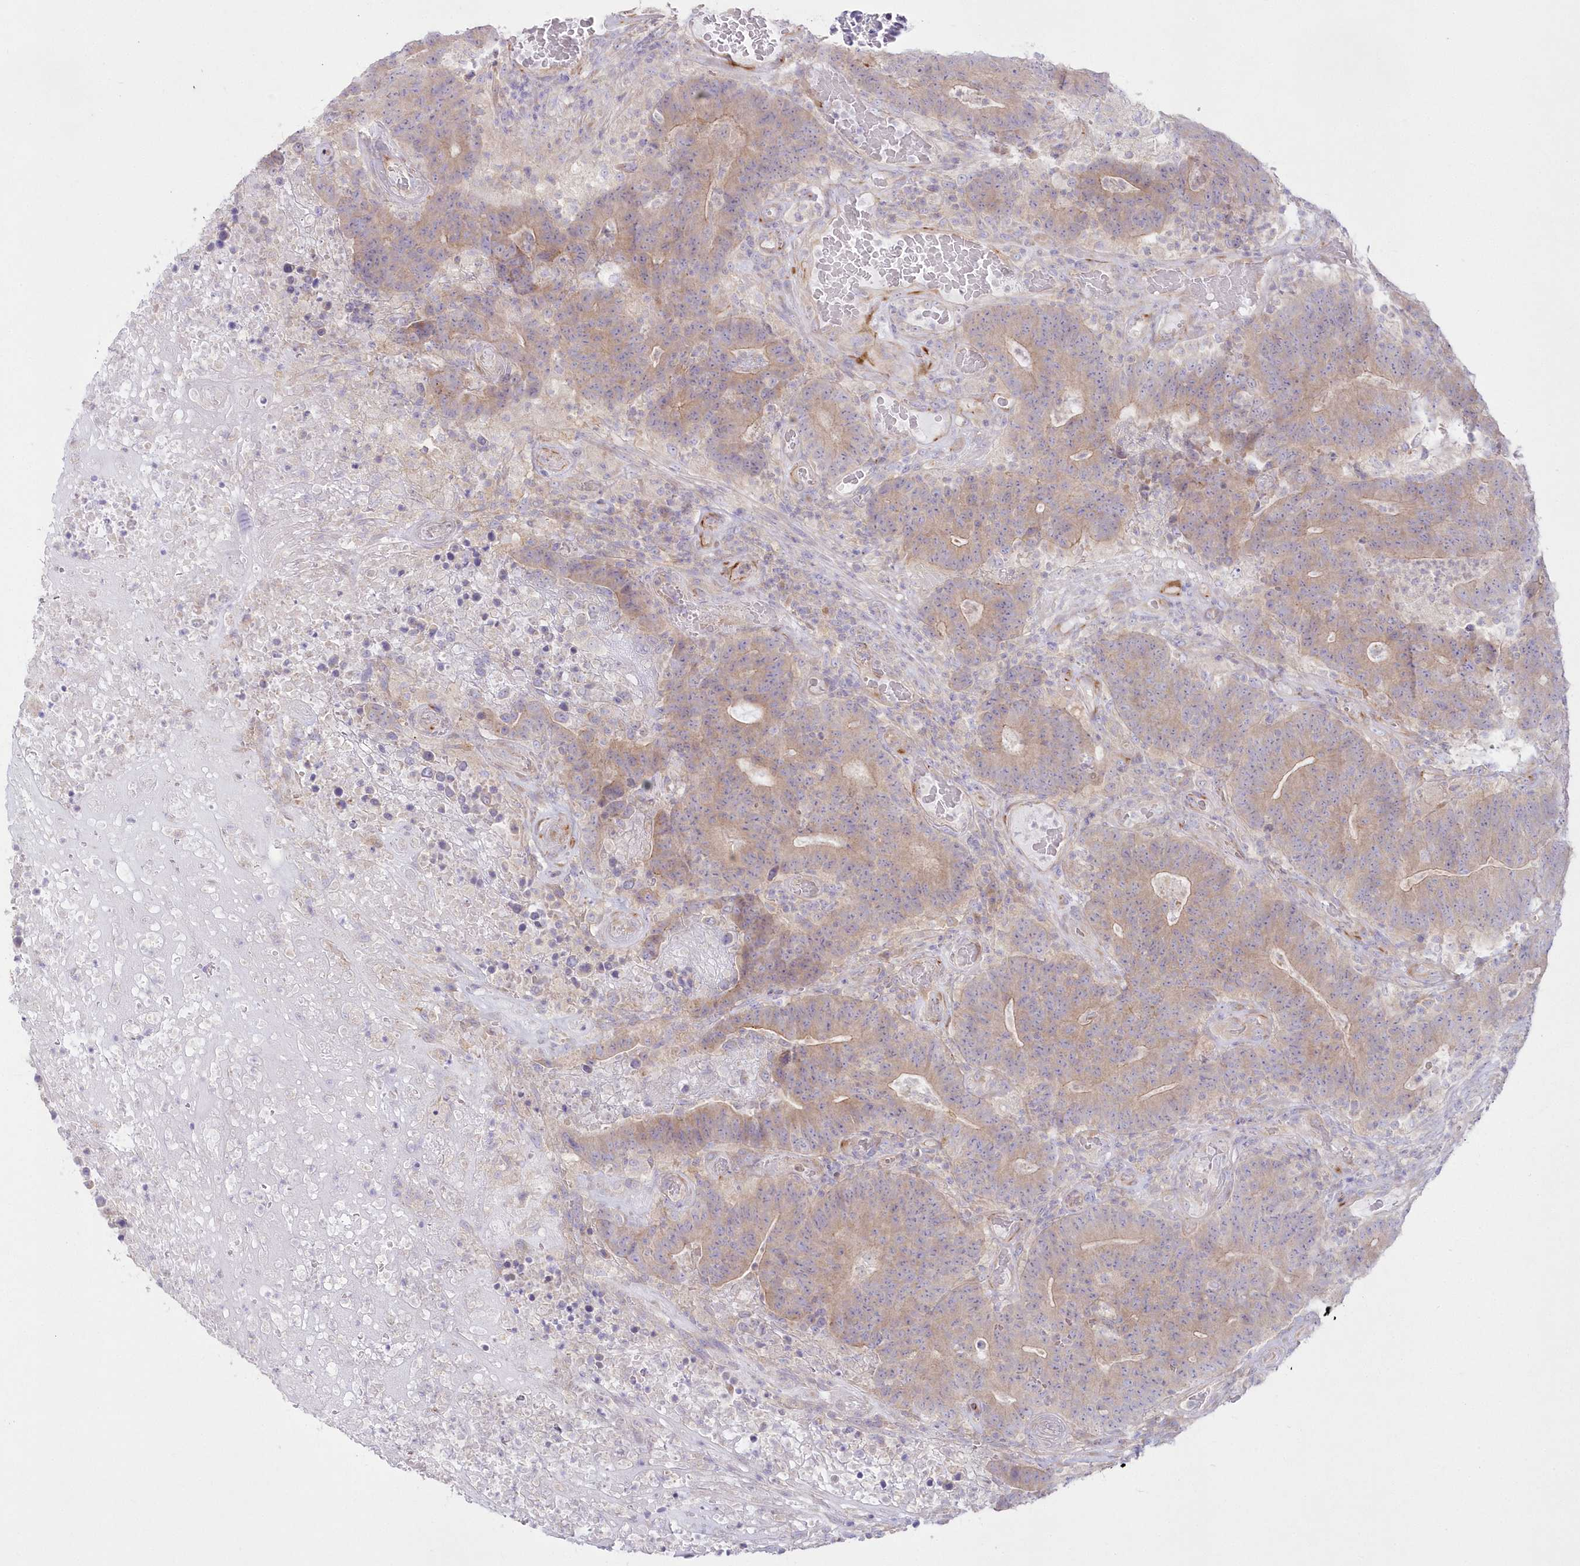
{"staining": {"intensity": "weak", "quantity": ">75%", "location": "cytoplasmic/membranous"}, "tissue": "colorectal cancer", "cell_type": "Tumor cells", "image_type": "cancer", "snomed": [{"axis": "morphology", "description": "Normal tissue, NOS"}, {"axis": "morphology", "description": "Adenocarcinoma, NOS"}, {"axis": "topography", "description": "Colon"}], "caption": "Protein positivity by IHC shows weak cytoplasmic/membranous positivity in about >75% of tumor cells in colorectal cancer.", "gene": "ZNF843", "patient": {"sex": "female", "age": 75}}